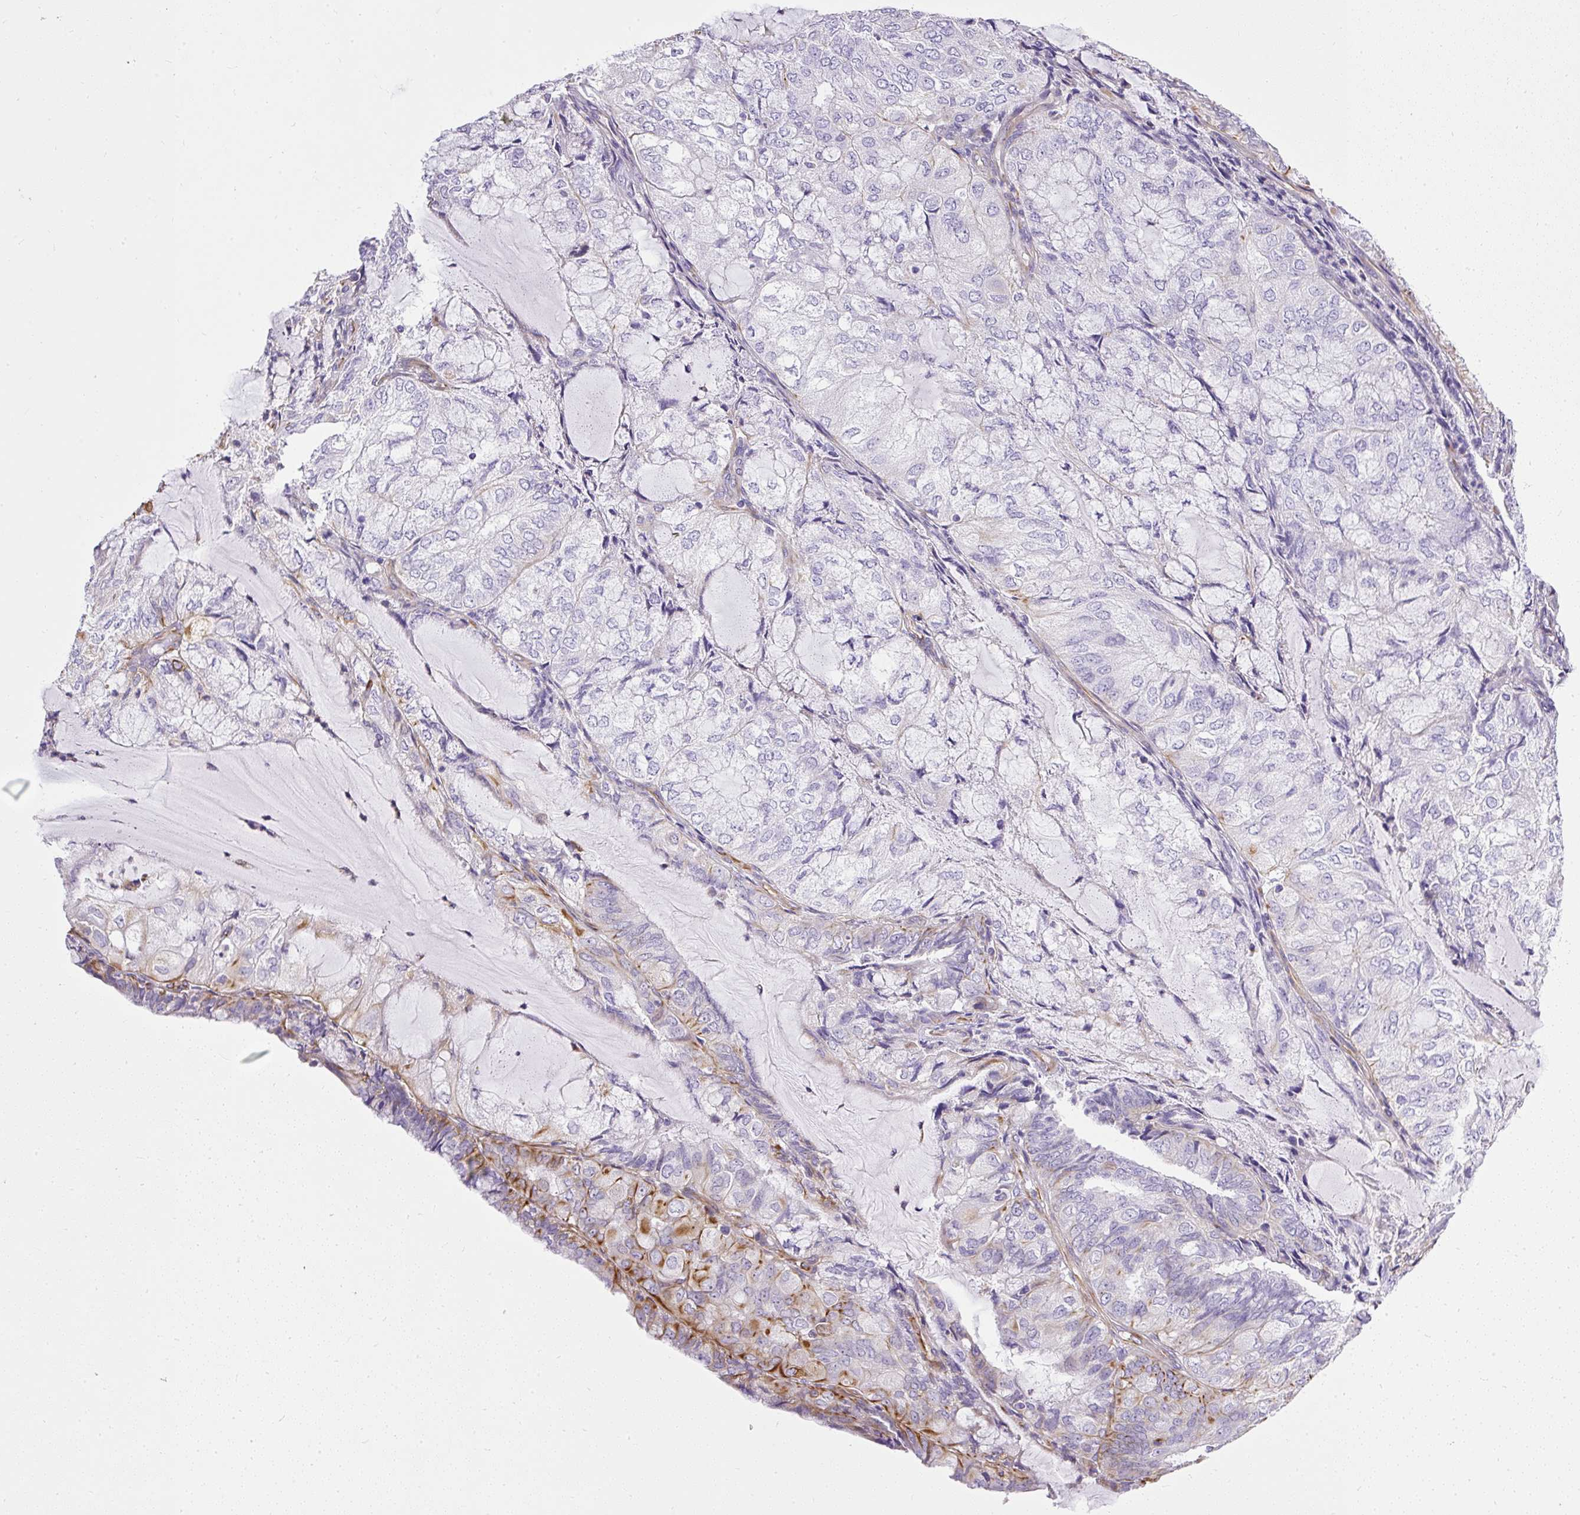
{"staining": {"intensity": "moderate", "quantity": "<25%", "location": "cytoplasmic/membranous"}, "tissue": "endometrial cancer", "cell_type": "Tumor cells", "image_type": "cancer", "snomed": [{"axis": "morphology", "description": "Adenocarcinoma, NOS"}, {"axis": "topography", "description": "Endometrium"}], "caption": "Protein expression analysis of adenocarcinoma (endometrial) displays moderate cytoplasmic/membranous positivity in about <25% of tumor cells. (IHC, brightfield microscopy, high magnification).", "gene": "PLS1", "patient": {"sex": "female", "age": 81}}